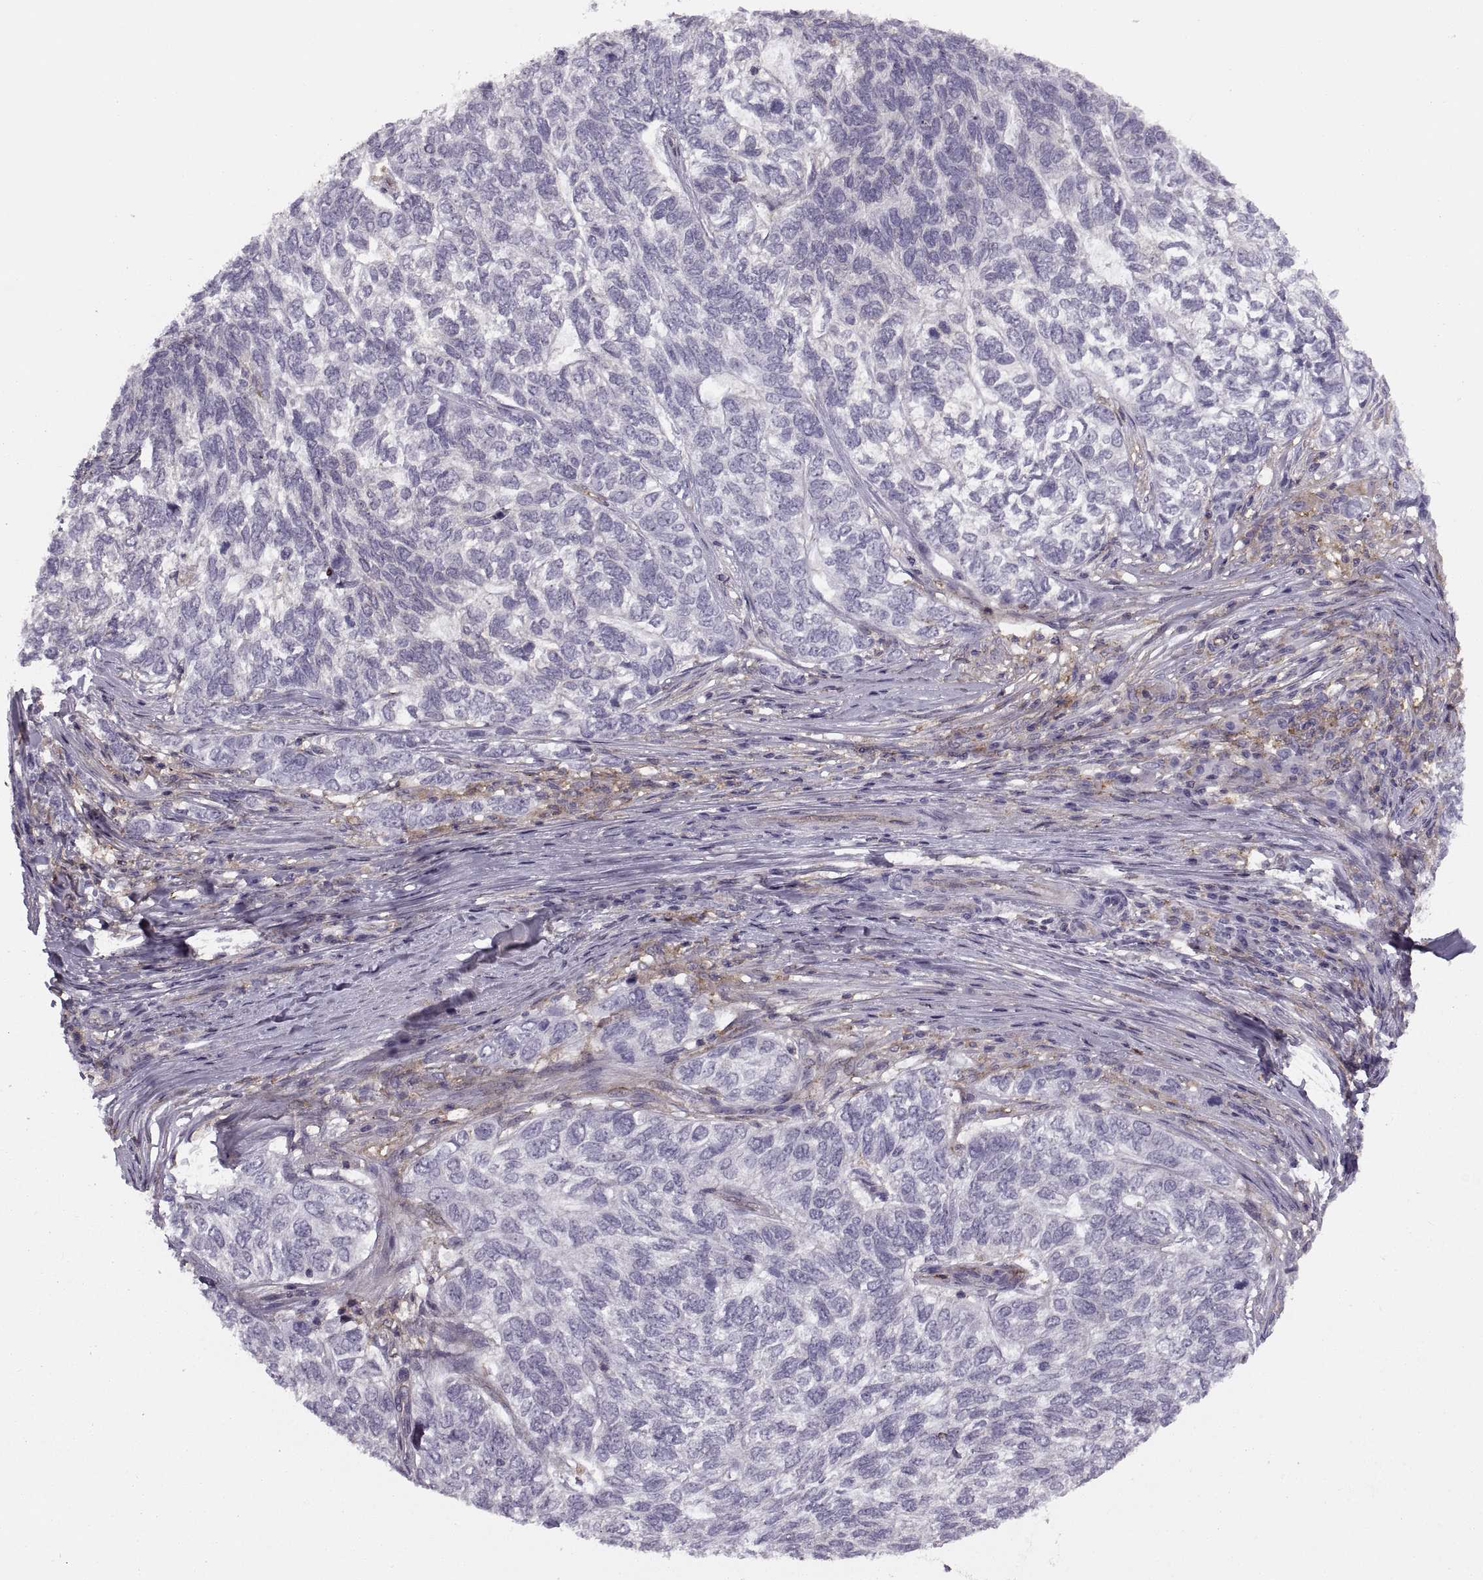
{"staining": {"intensity": "negative", "quantity": "none", "location": "none"}, "tissue": "skin cancer", "cell_type": "Tumor cells", "image_type": "cancer", "snomed": [{"axis": "morphology", "description": "Basal cell carcinoma"}, {"axis": "topography", "description": "Skin"}], "caption": "The IHC photomicrograph has no significant staining in tumor cells of skin cancer (basal cell carcinoma) tissue.", "gene": "RALB", "patient": {"sex": "female", "age": 65}}